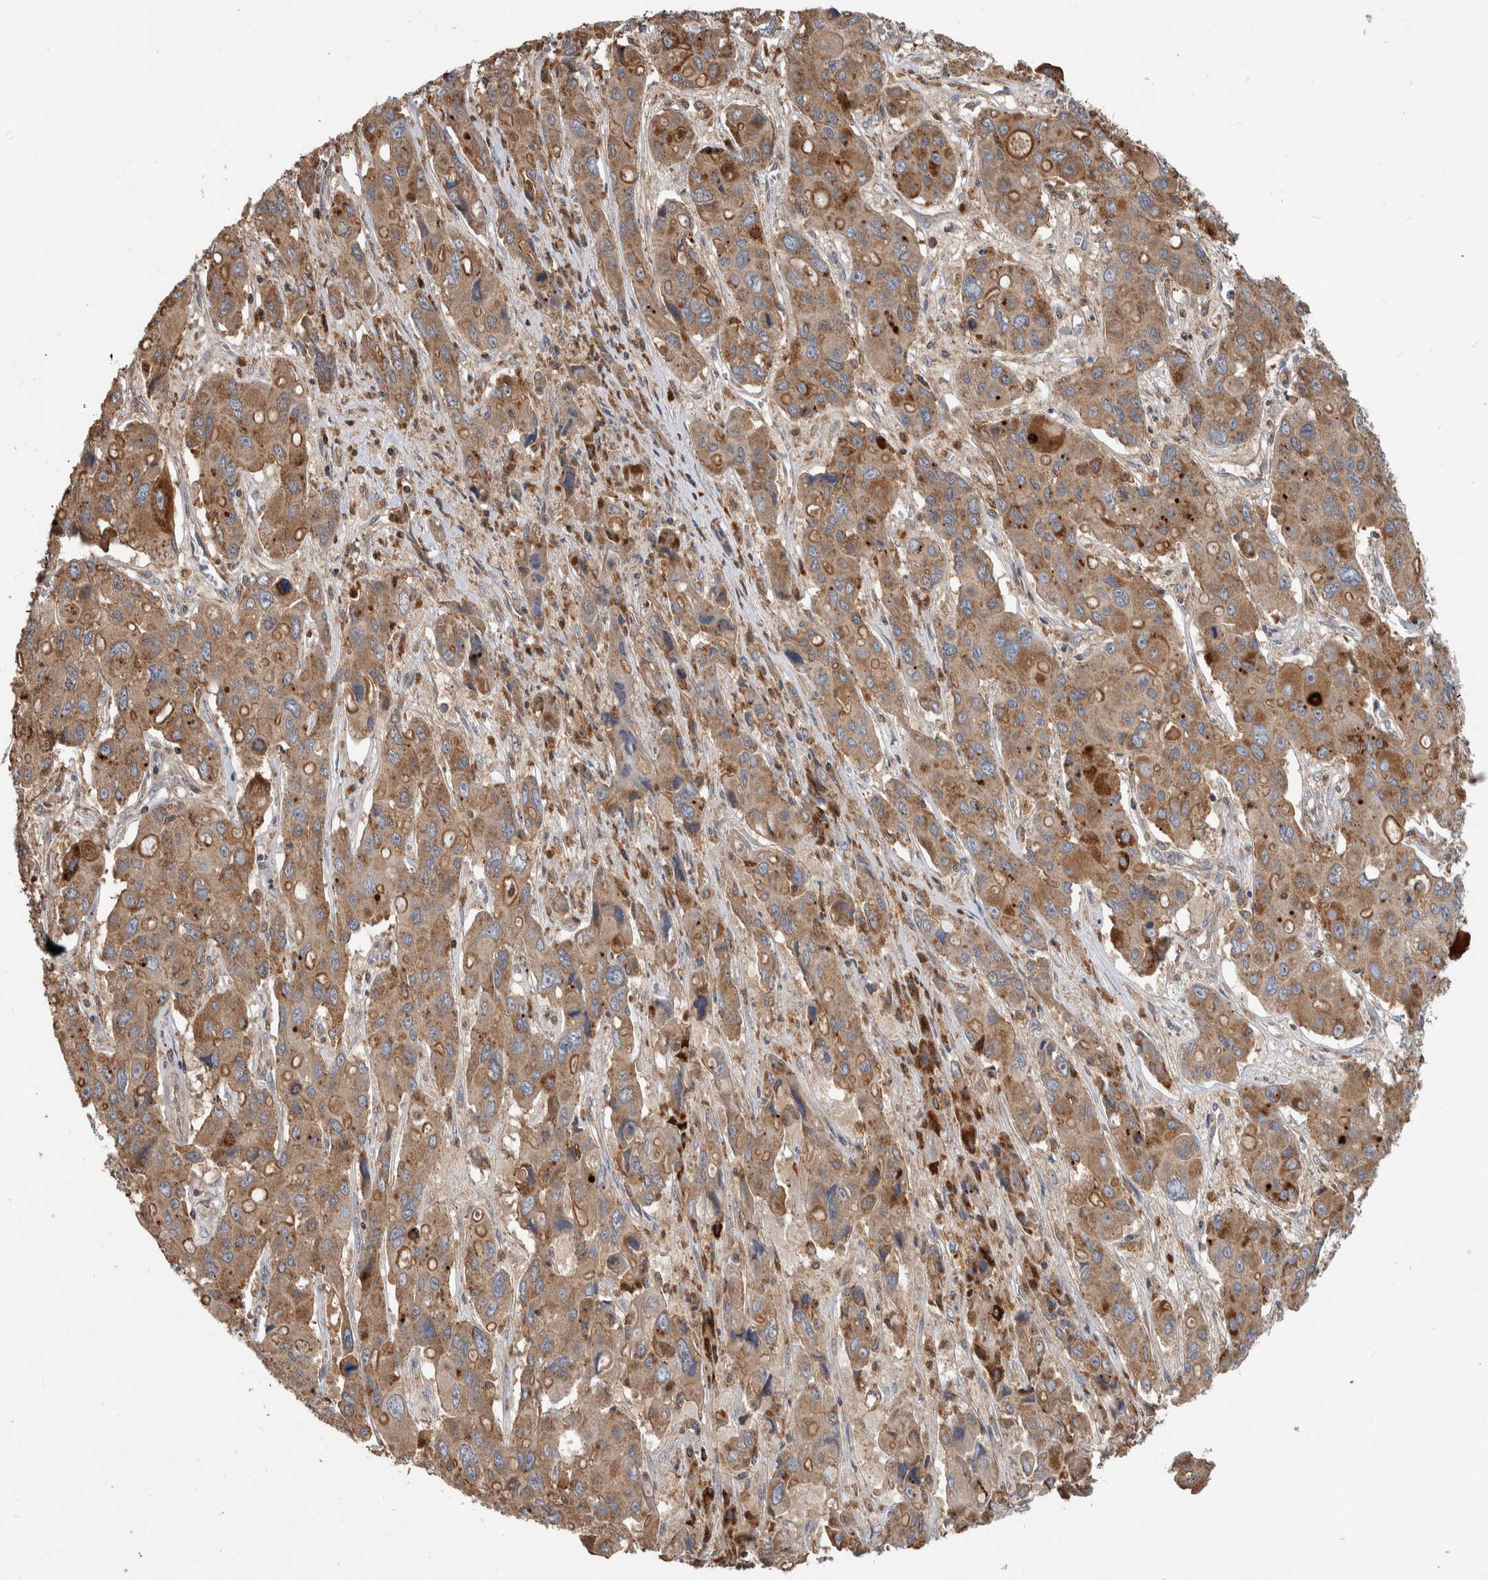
{"staining": {"intensity": "weak", "quantity": ">75%", "location": "cytoplasmic/membranous"}, "tissue": "liver cancer", "cell_type": "Tumor cells", "image_type": "cancer", "snomed": [{"axis": "morphology", "description": "Cholangiocarcinoma"}, {"axis": "topography", "description": "Liver"}], "caption": "Immunohistochemistry (IHC) (DAB) staining of liver cancer displays weak cytoplasmic/membranous protein expression in about >75% of tumor cells.", "gene": "SDCBP", "patient": {"sex": "male", "age": 67}}